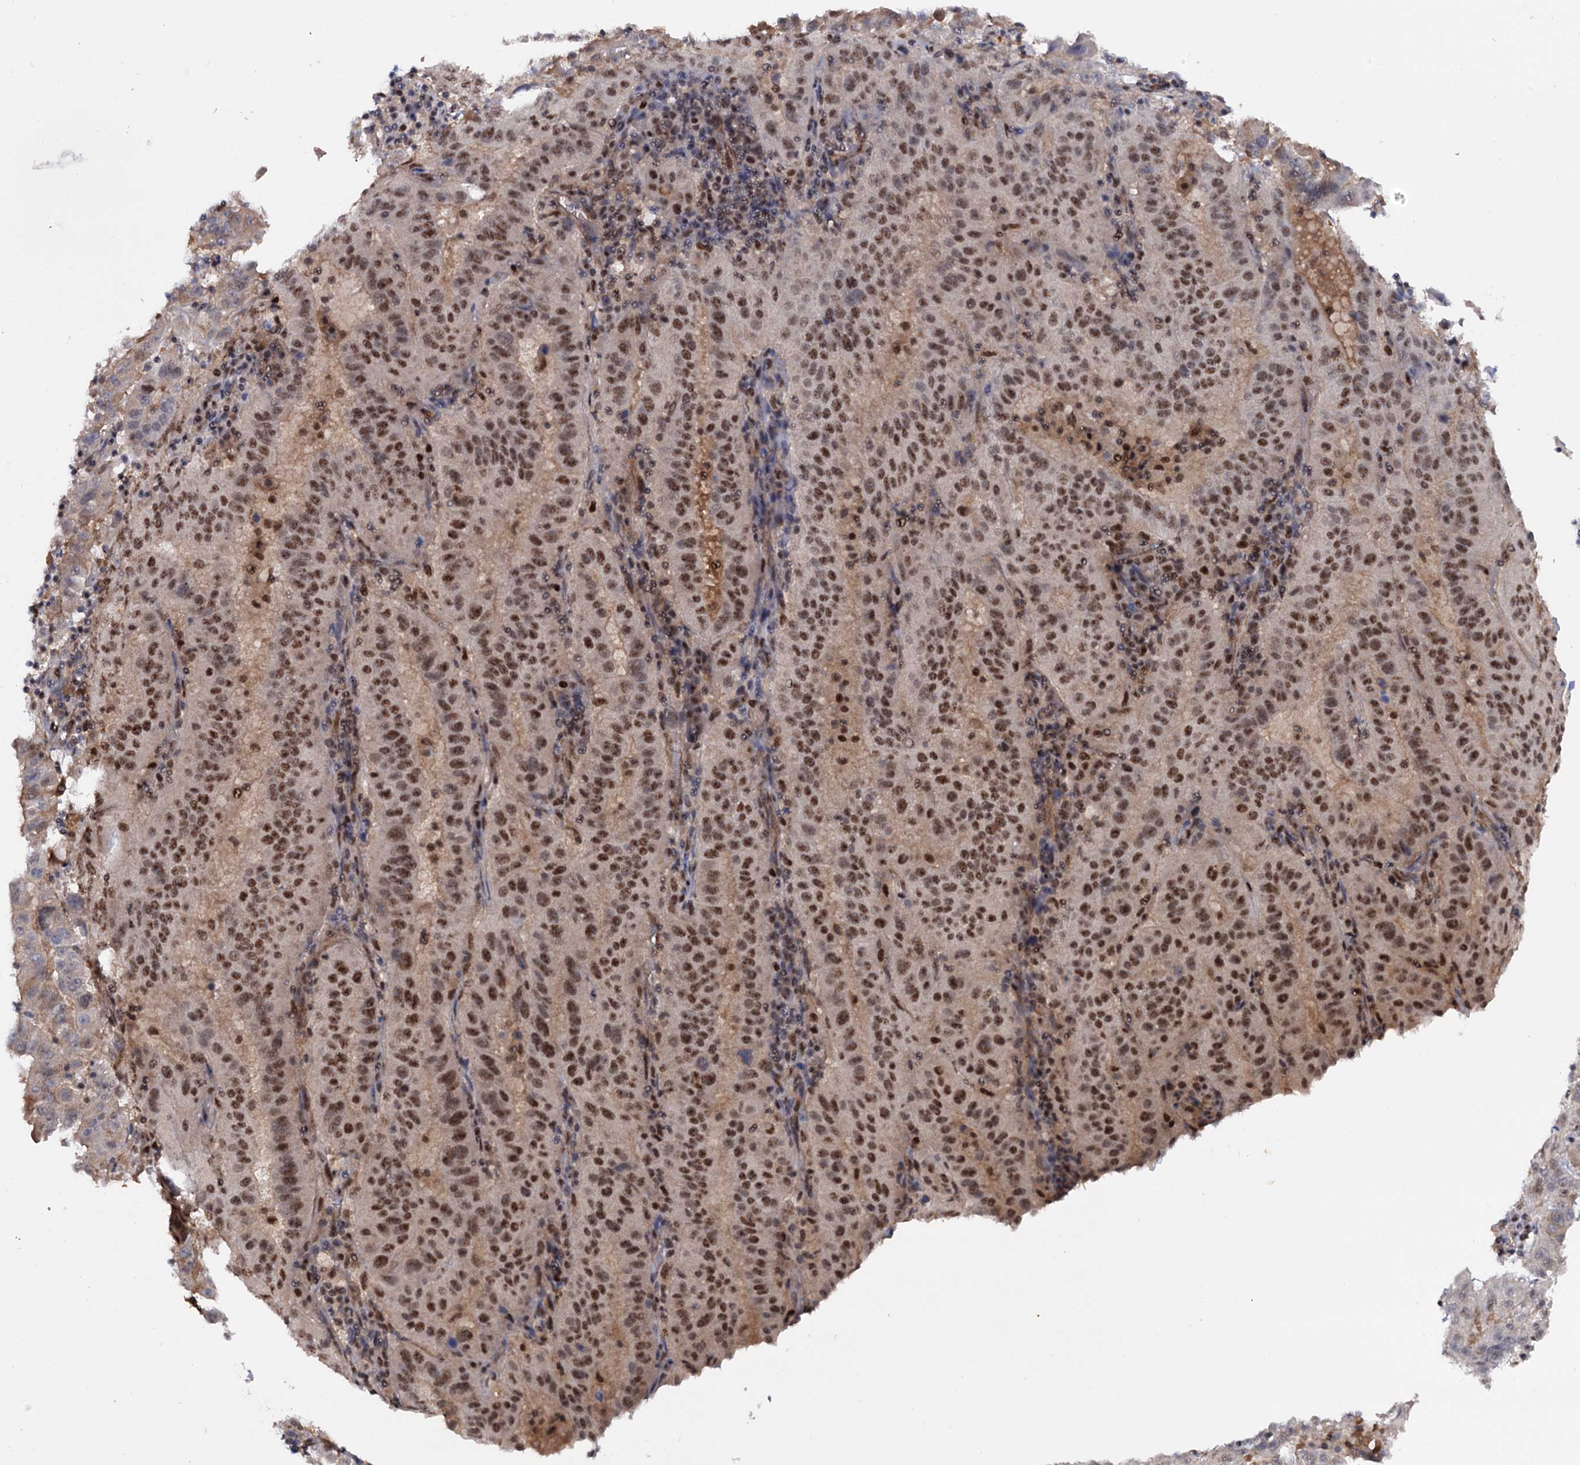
{"staining": {"intensity": "moderate", "quantity": ">75%", "location": "nuclear"}, "tissue": "pancreatic cancer", "cell_type": "Tumor cells", "image_type": "cancer", "snomed": [{"axis": "morphology", "description": "Adenocarcinoma, NOS"}, {"axis": "topography", "description": "Pancreas"}], "caption": "Immunohistochemistry histopathology image of neoplastic tissue: human pancreatic cancer (adenocarcinoma) stained using IHC shows medium levels of moderate protein expression localized specifically in the nuclear of tumor cells, appearing as a nuclear brown color.", "gene": "TBC1D12", "patient": {"sex": "male", "age": 63}}